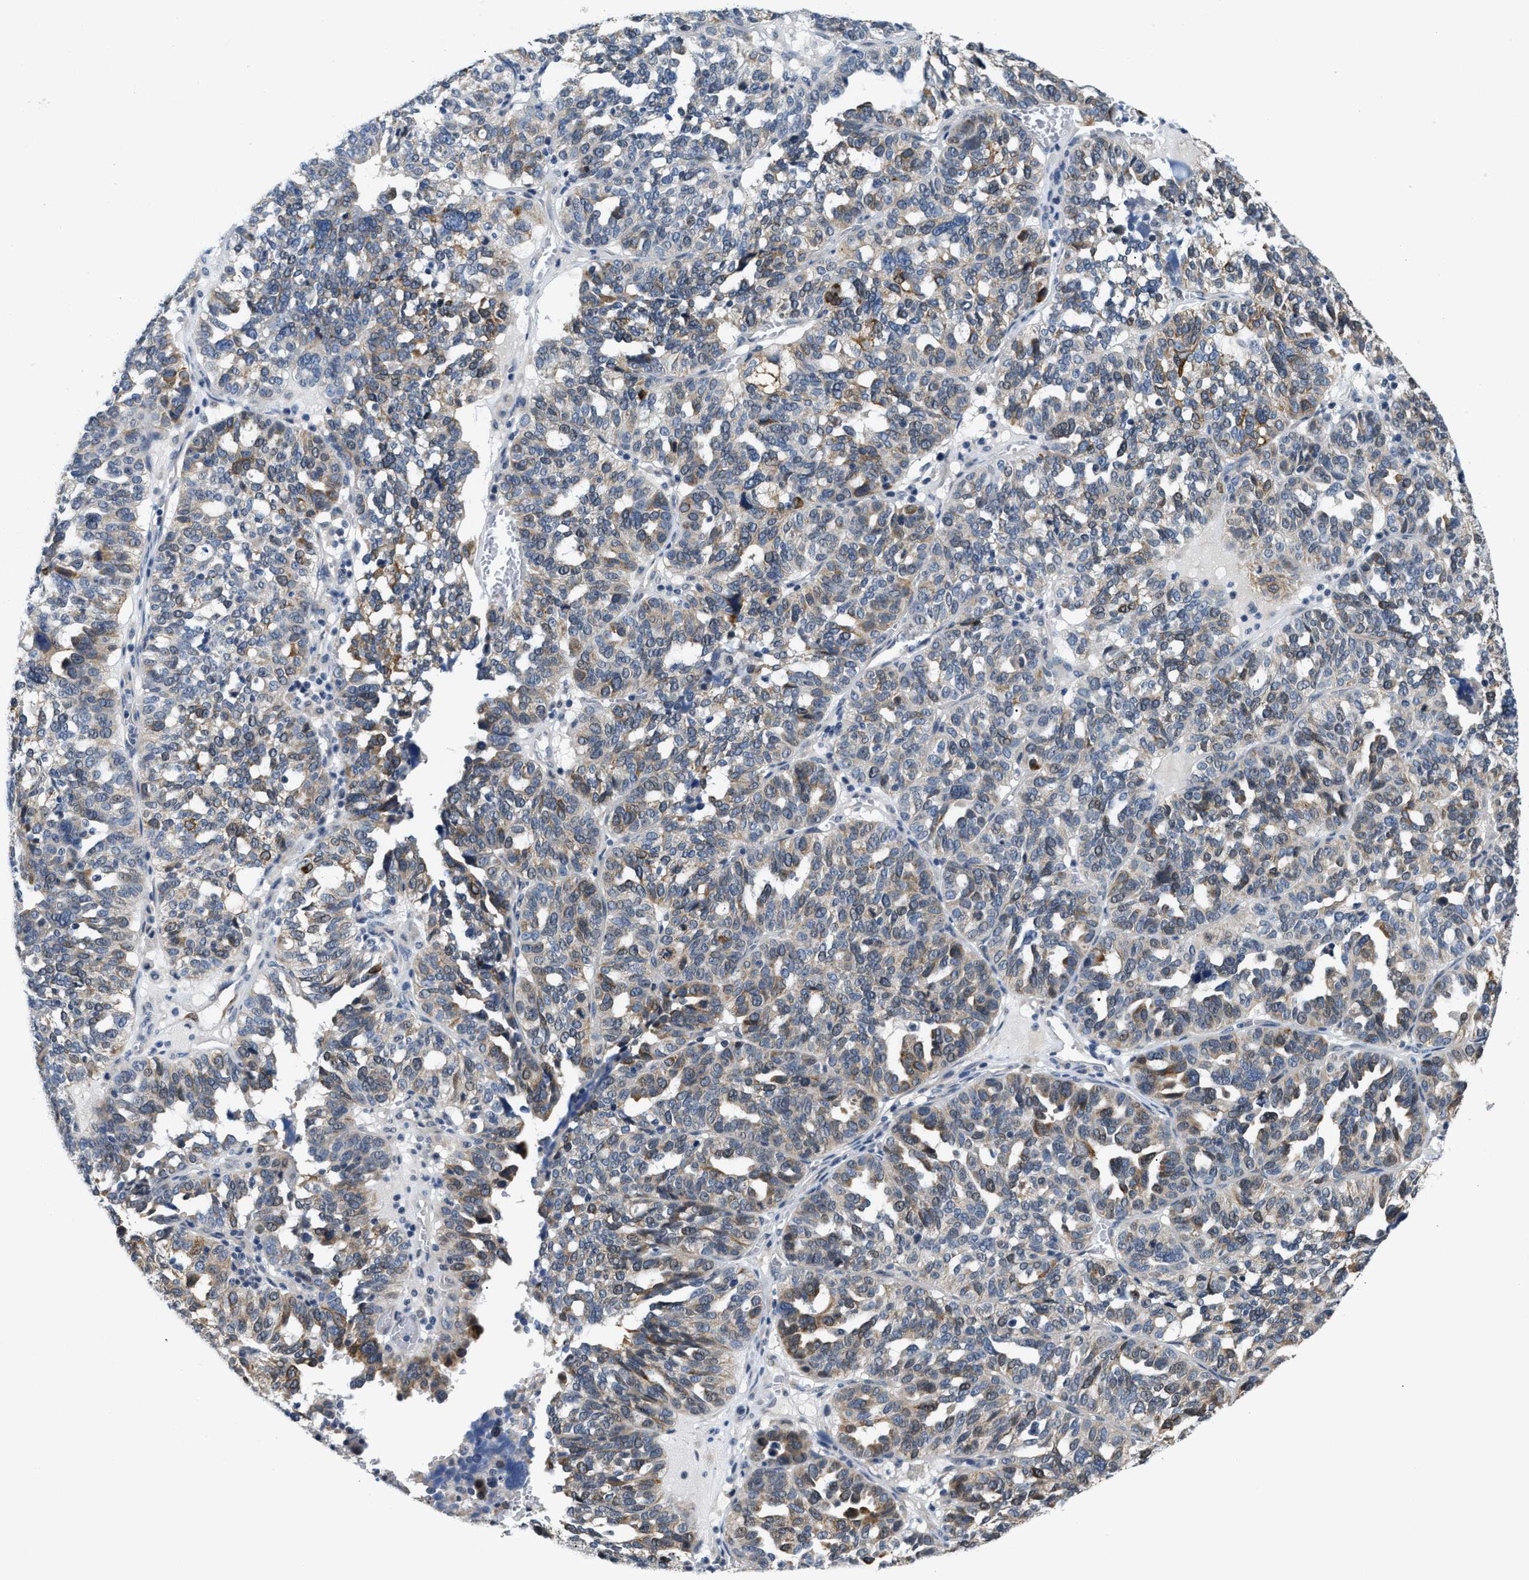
{"staining": {"intensity": "moderate", "quantity": "25%-75%", "location": "cytoplasmic/membranous"}, "tissue": "ovarian cancer", "cell_type": "Tumor cells", "image_type": "cancer", "snomed": [{"axis": "morphology", "description": "Cystadenocarcinoma, serous, NOS"}, {"axis": "topography", "description": "Ovary"}], "caption": "Immunohistochemical staining of human serous cystadenocarcinoma (ovarian) shows medium levels of moderate cytoplasmic/membranous protein expression in approximately 25%-75% of tumor cells.", "gene": "CLGN", "patient": {"sex": "female", "age": 59}}